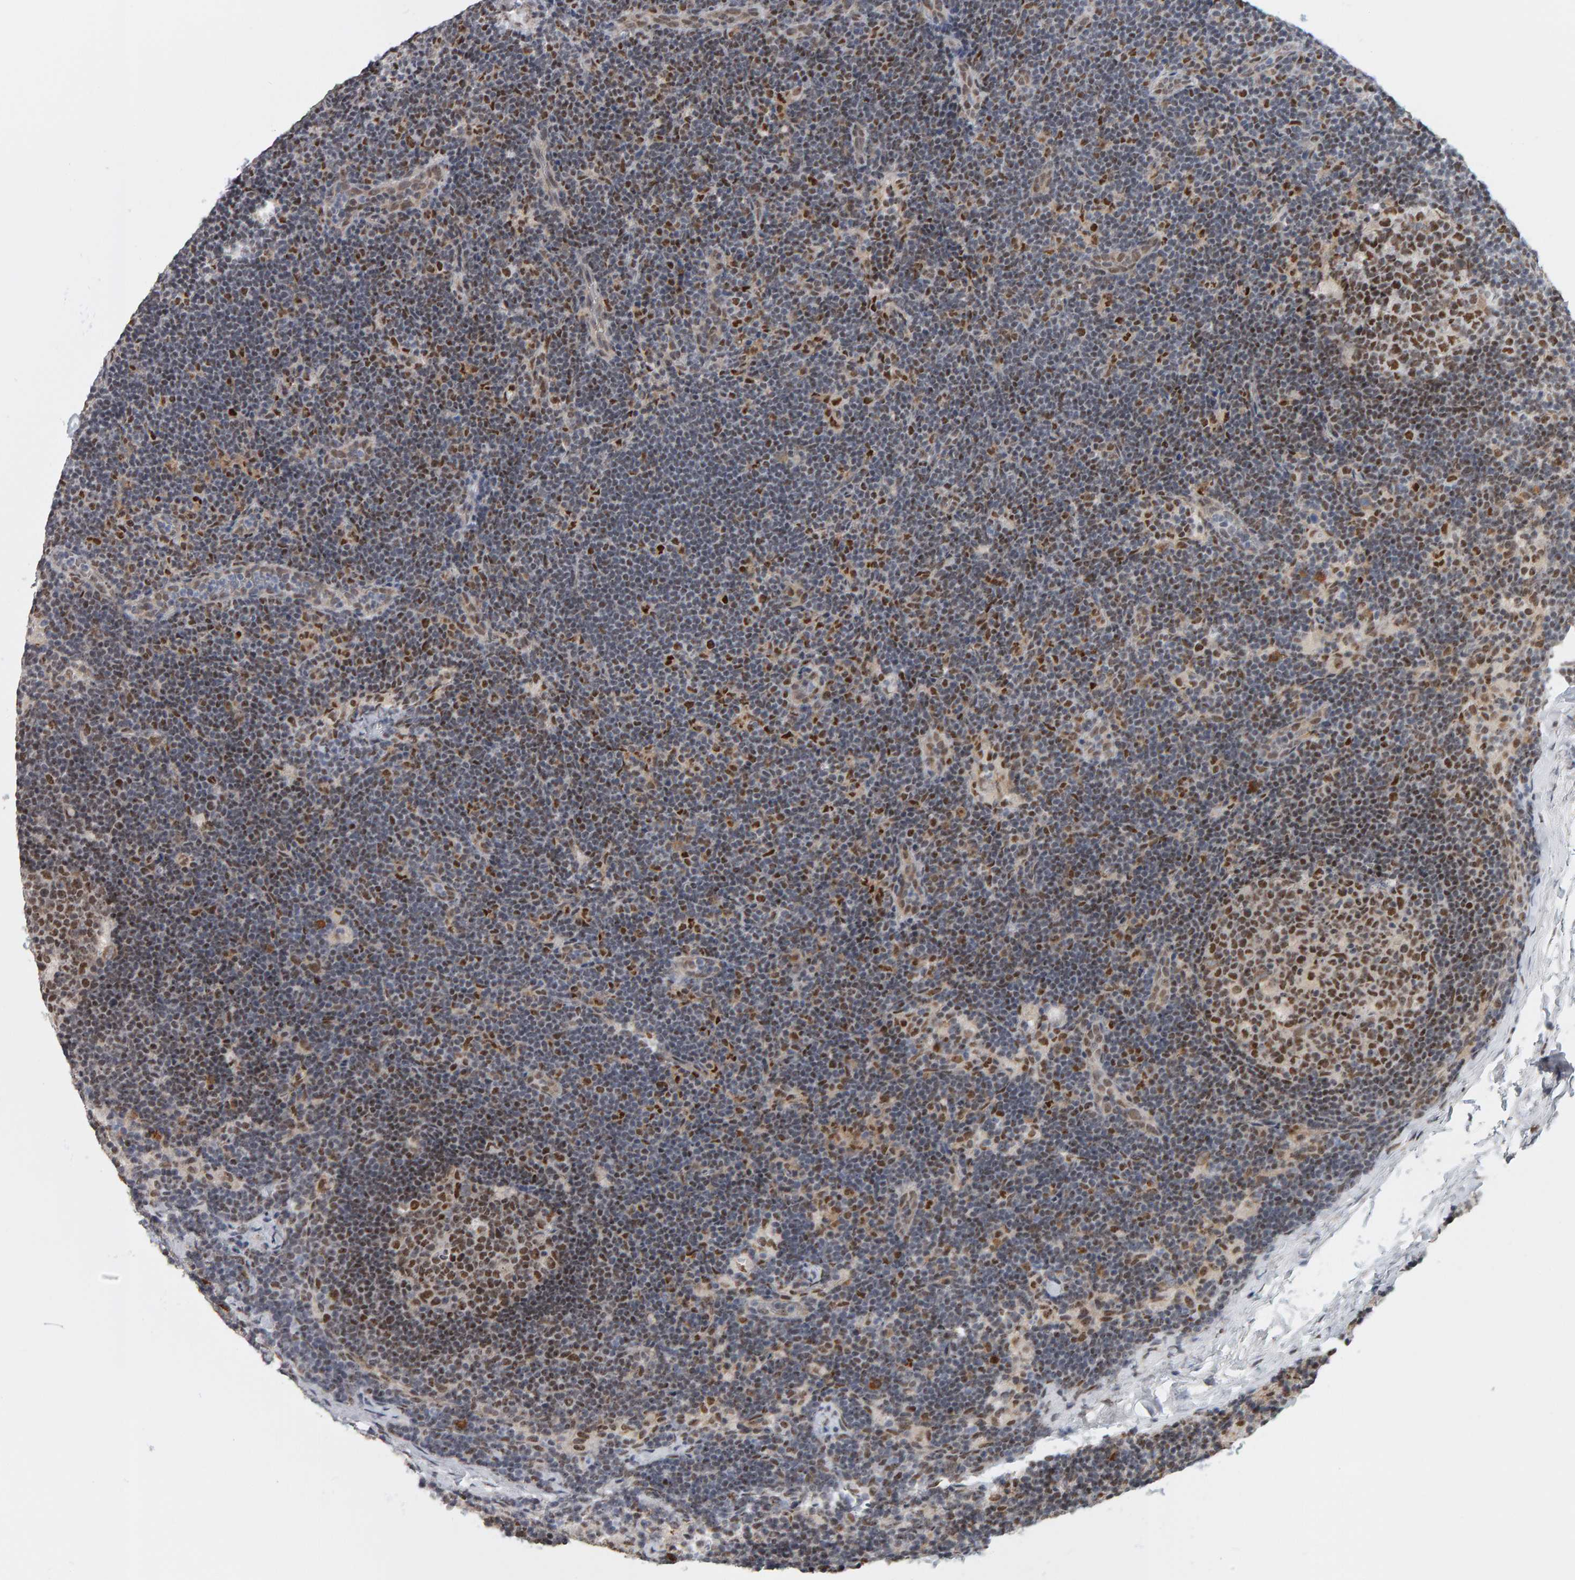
{"staining": {"intensity": "moderate", "quantity": ">75%", "location": "nuclear"}, "tissue": "lymph node", "cell_type": "Germinal center cells", "image_type": "normal", "snomed": [{"axis": "morphology", "description": "Normal tissue, NOS"}, {"axis": "topography", "description": "Lymph node"}], "caption": "Germinal center cells display moderate nuclear expression in about >75% of cells in benign lymph node. (Stains: DAB in brown, nuclei in blue, Microscopy: brightfield microscopy at high magnification).", "gene": "ATF7IP", "patient": {"sex": "female", "age": 22}}